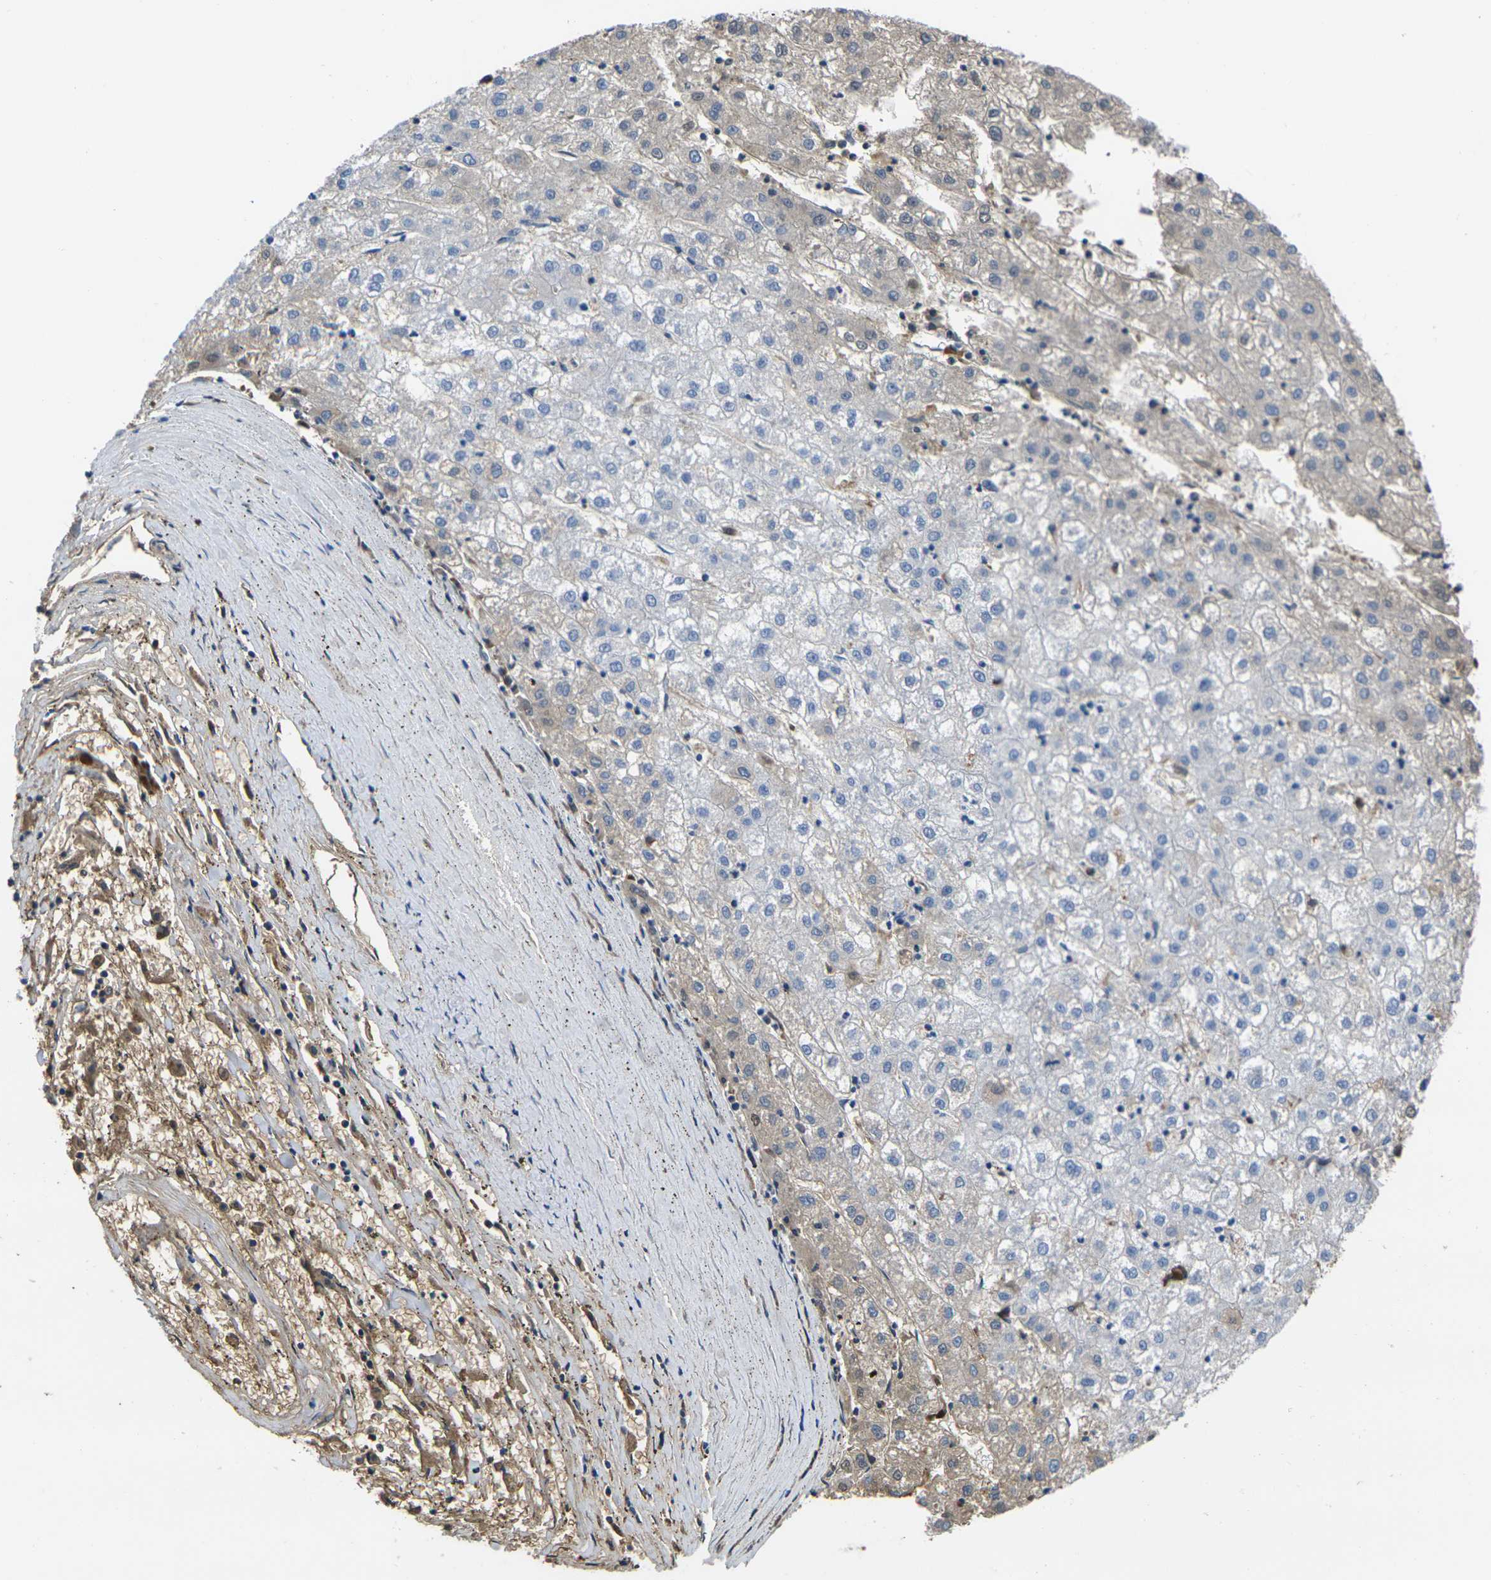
{"staining": {"intensity": "weak", "quantity": "25%-75%", "location": "cytoplasmic/membranous"}, "tissue": "liver cancer", "cell_type": "Tumor cells", "image_type": "cancer", "snomed": [{"axis": "morphology", "description": "Carcinoma, Hepatocellular, NOS"}, {"axis": "topography", "description": "Liver"}], "caption": "High-power microscopy captured an immunohistochemistry photomicrograph of hepatocellular carcinoma (liver), revealing weak cytoplasmic/membranous staining in approximately 25%-75% of tumor cells. (Stains: DAB in brown, nuclei in blue, Microscopy: brightfield microscopy at high magnification).", "gene": "GREM2", "patient": {"sex": "male", "age": 72}}